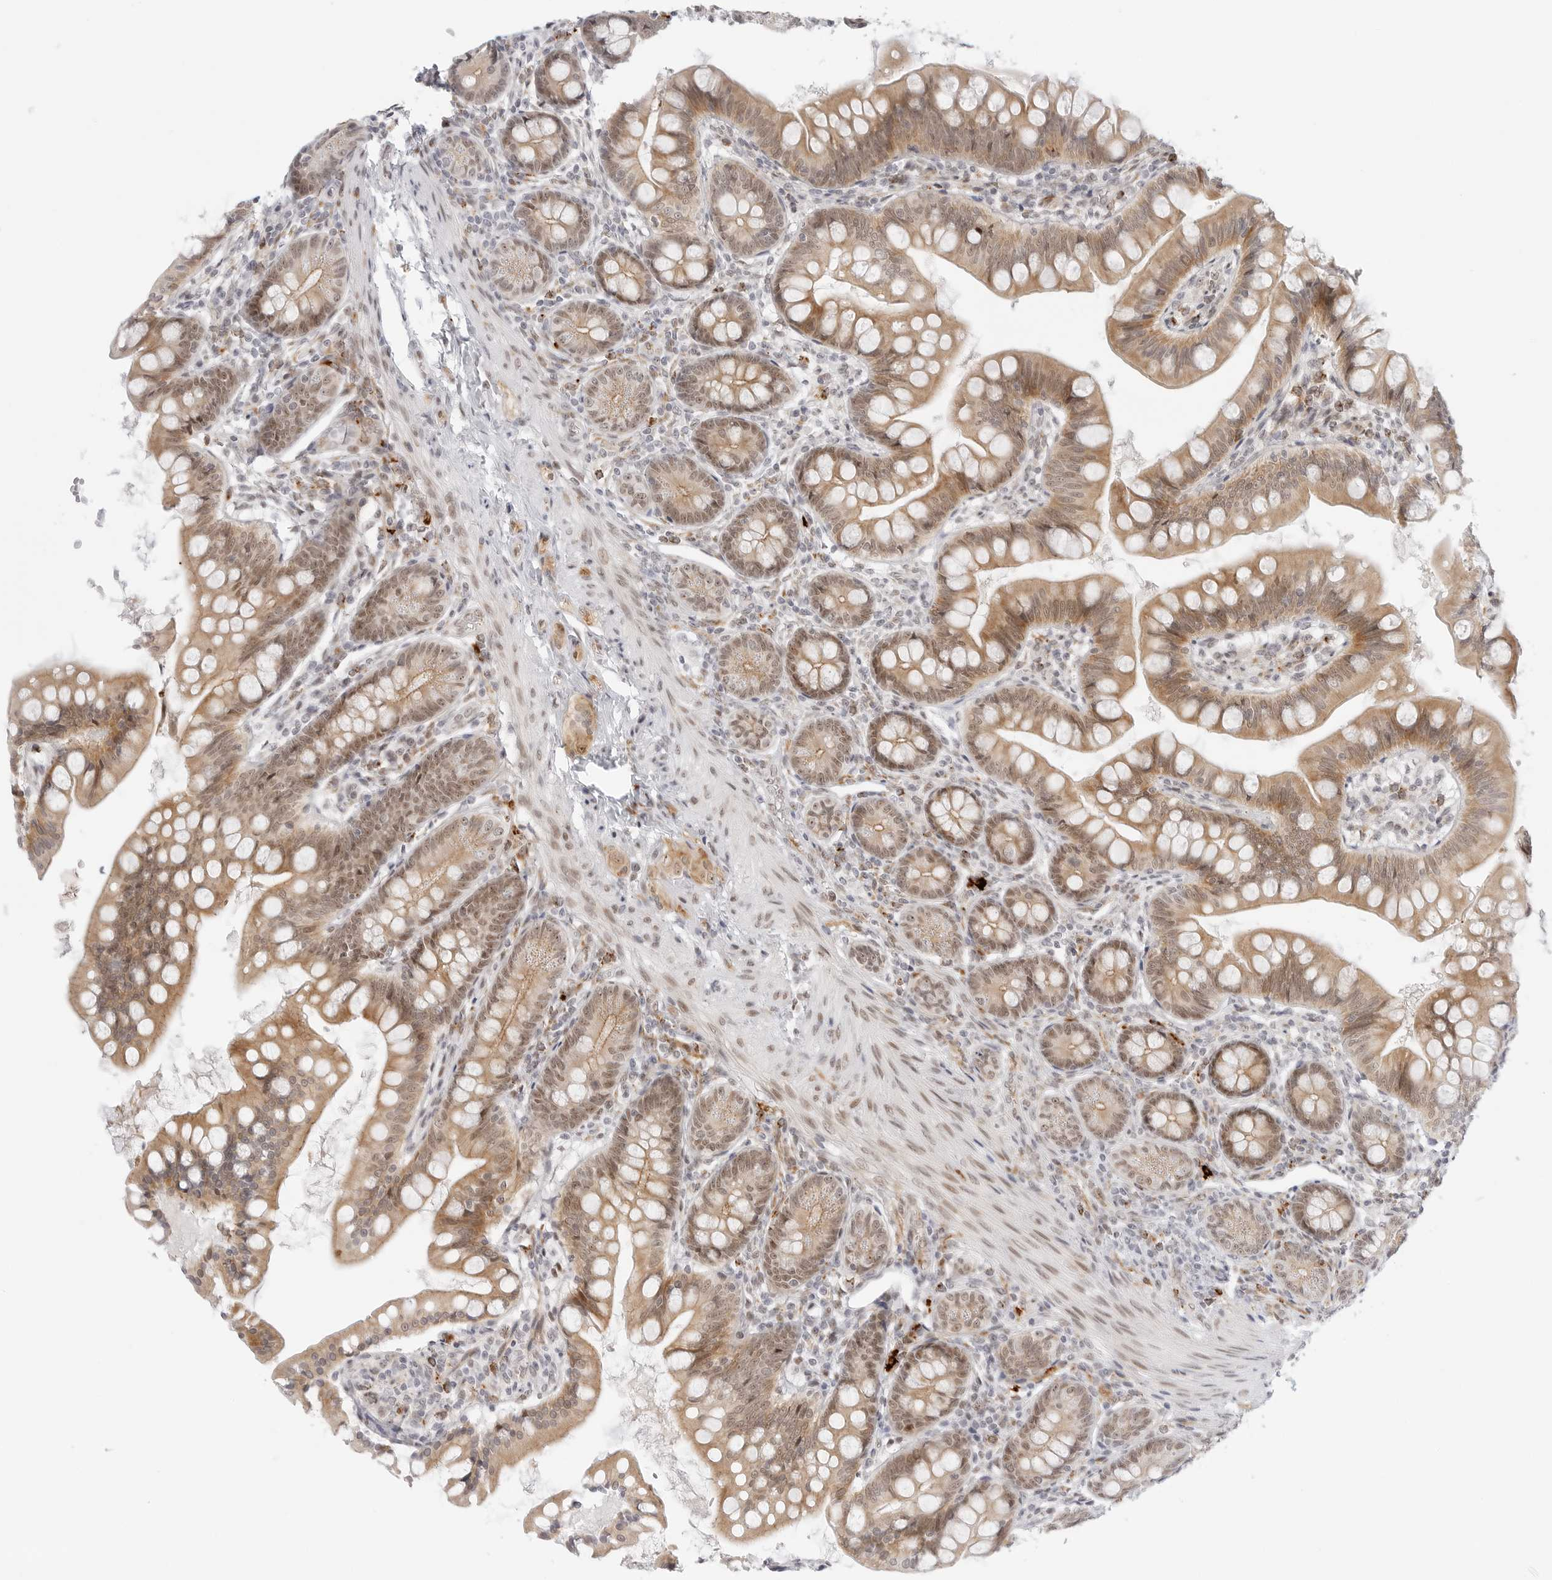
{"staining": {"intensity": "moderate", "quantity": ">75%", "location": "cytoplasmic/membranous,nuclear"}, "tissue": "small intestine", "cell_type": "Glandular cells", "image_type": "normal", "snomed": [{"axis": "morphology", "description": "Normal tissue, NOS"}, {"axis": "topography", "description": "Small intestine"}], "caption": "Protein staining of normal small intestine demonstrates moderate cytoplasmic/membranous,nuclear expression in about >75% of glandular cells.", "gene": "HIPK3", "patient": {"sex": "male", "age": 7}}